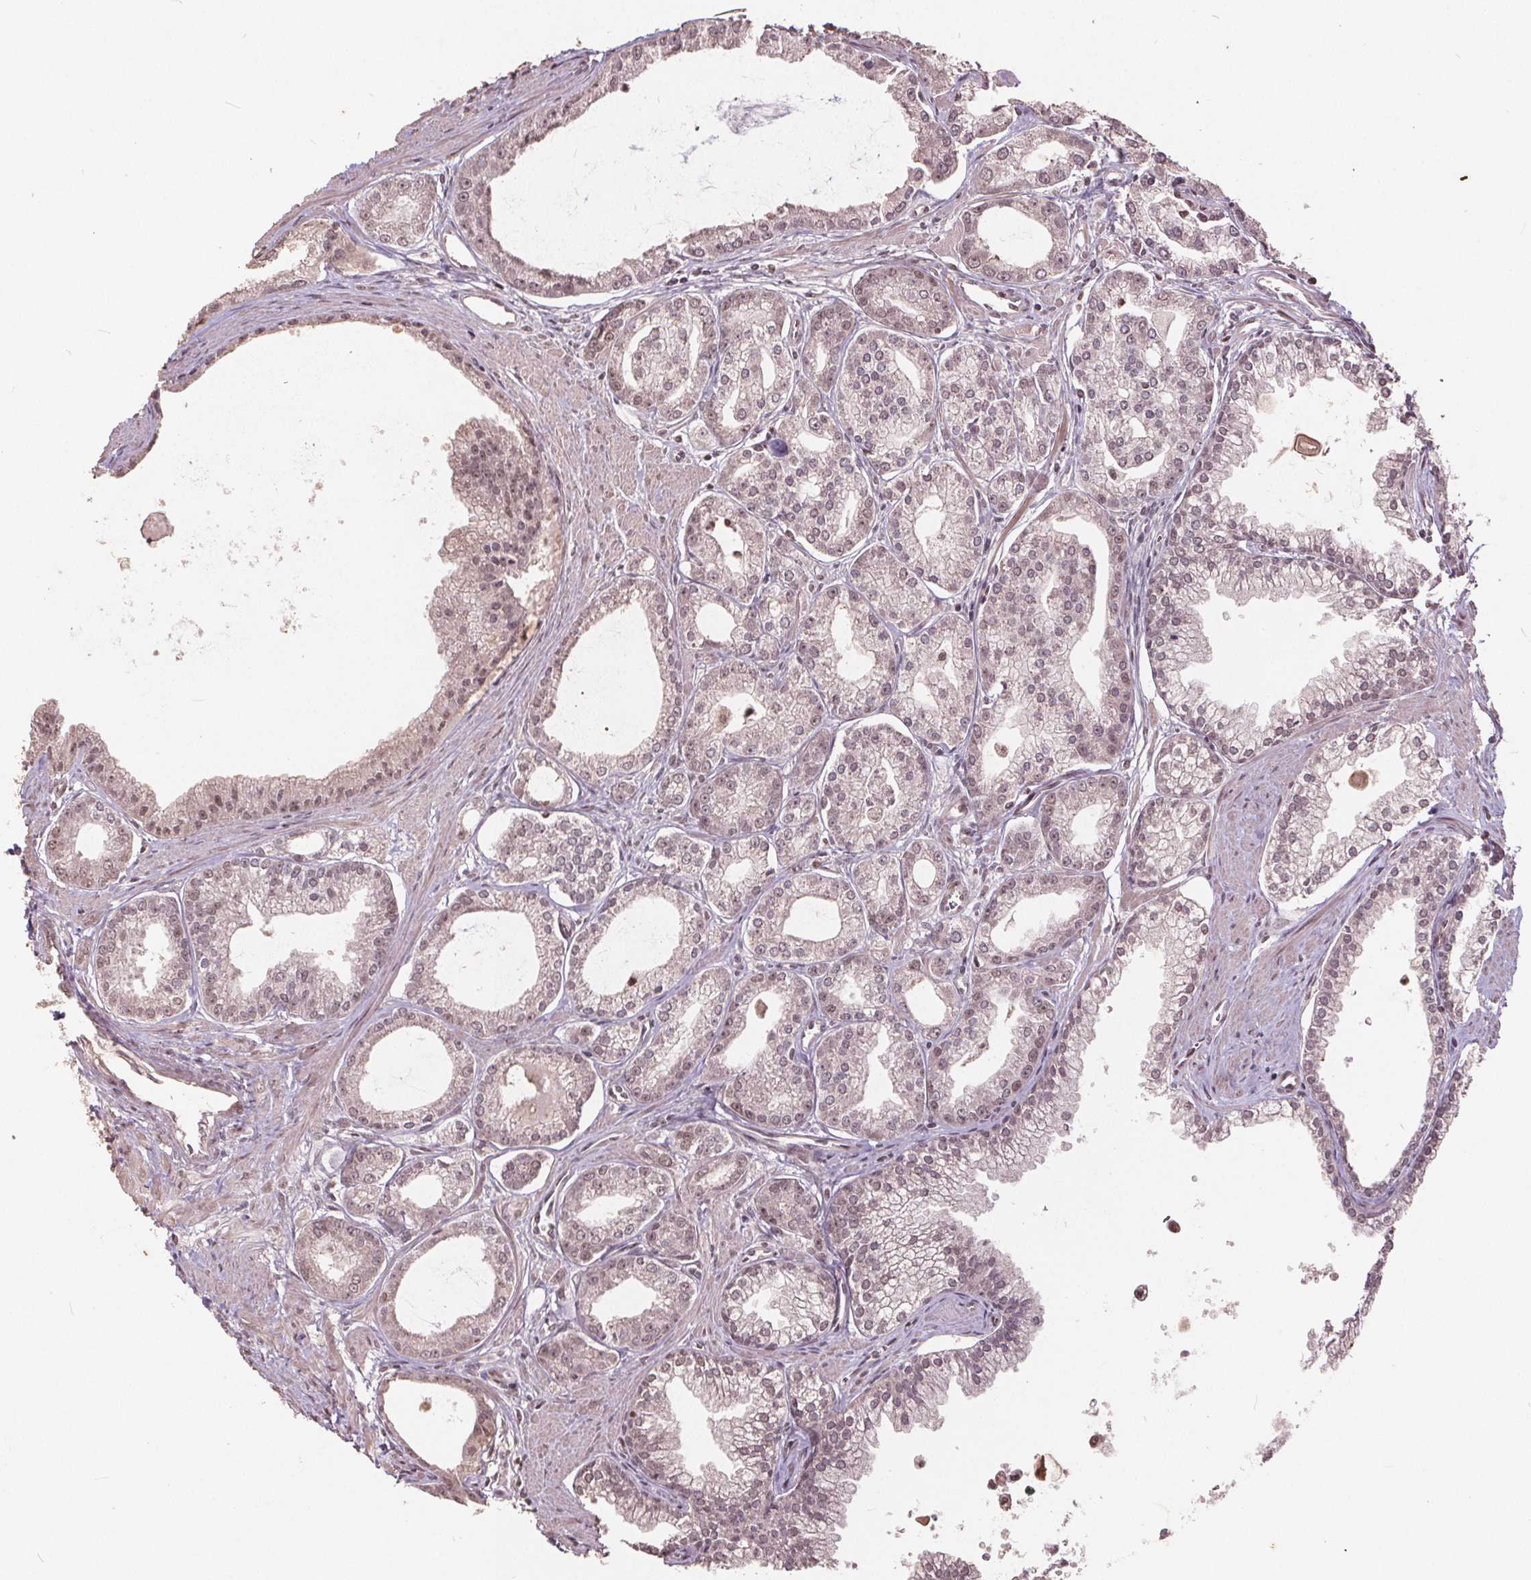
{"staining": {"intensity": "weak", "quantity": ">75%", "location": "nuclear"}, "tissue": "prostate cancer", "cell_type": "Tumor cells", "image_type": "cancer", "snomed": [{"axis": "morphology", "description": "Adenocarcinoma, NOS"}, {"axis": "topography", "description": "Prostate"}], "caption": "Protein expression by IHC demonstrates weak nuclear expression in about >75% of tumor cells in prostate cancer.", "gene": "DNMT3B", "patient": {"sex": "male", "age": 71}}